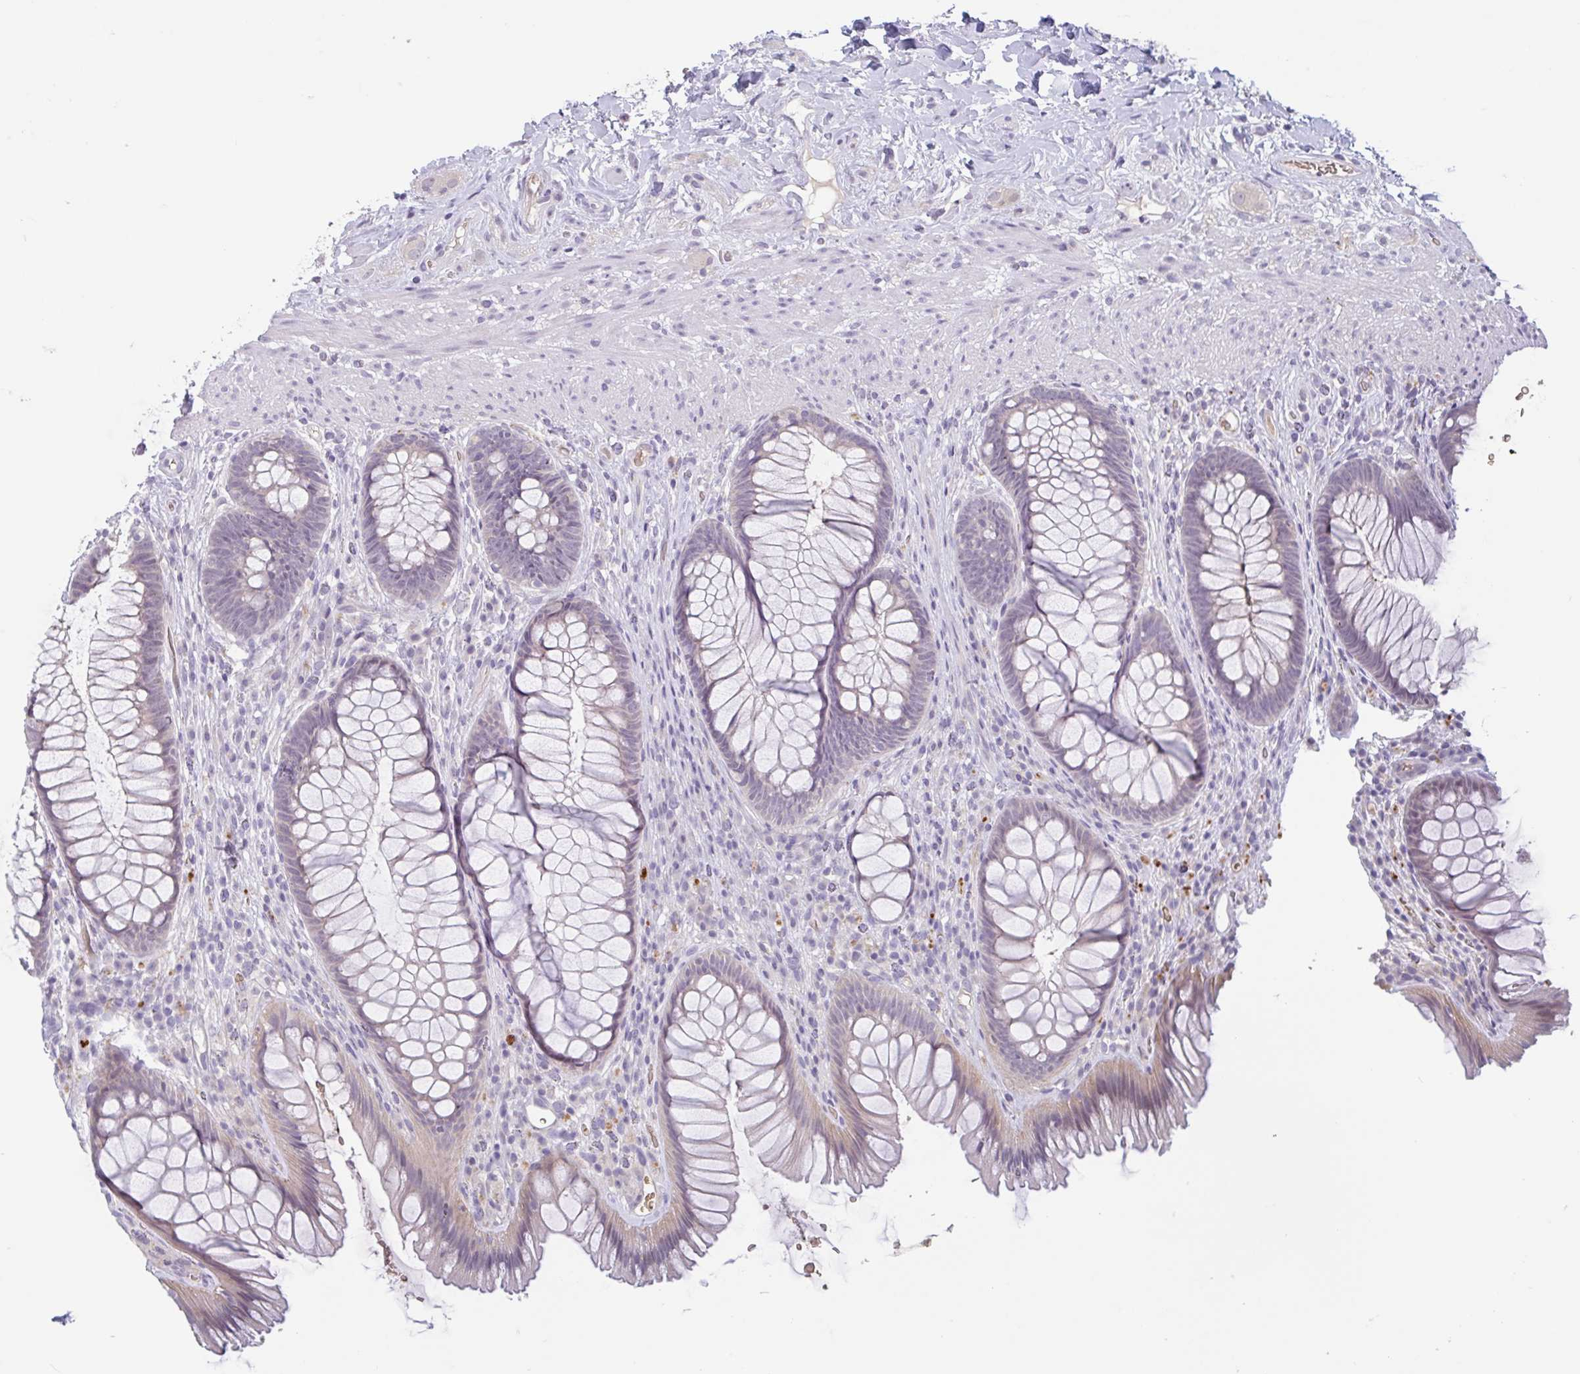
{"staining": {"intensity": "weak", "quantity": "<25%", "location": "cytoplasmic/membranous"}, "tissue": "rectum", "cell_type": "Glandular cells", "image_type": "normal", "snomed": [{"axis": "morphology", "description": "Normal tissue, NOS"}, {"axis": "topography", "description": "Rectum"}], "caption": "Immunohistochemistry photomicrograph of unremarkable human rectum stained for a protein (brown), which reveals no positivity in glandular cells.", "gene": "RHAG", "patient": {"sex": "male", "age": 53}}